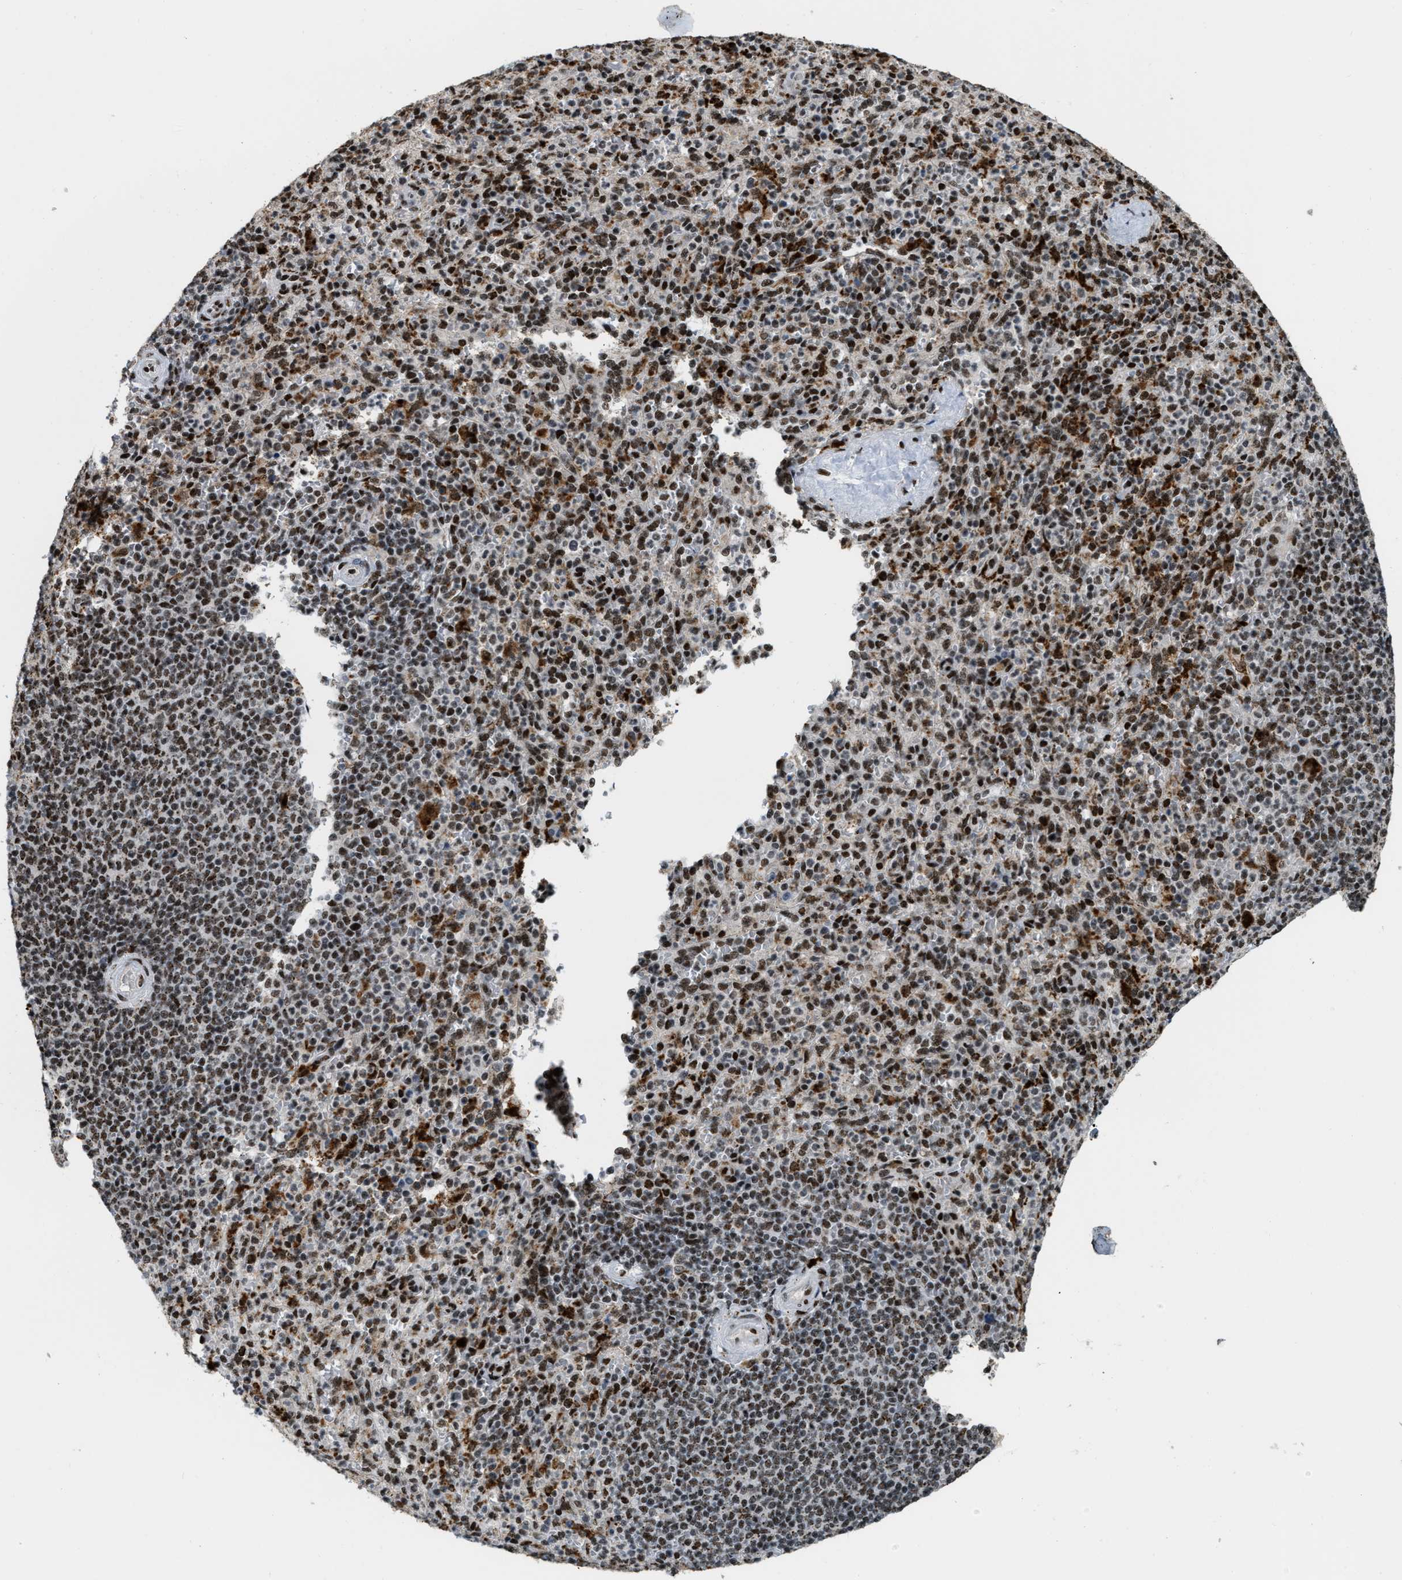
{"staining": {"intensity": "moderate", "quantity": ">75%", "location": "nuclear"}, "tissue": "spleen", "cell_type": "Cells in red pulp", "image_type": "normal", "snomed": [{"axis": "morphology", "description": "Normal tissue, NOS"}, {"axis": "topography", "description": "Spleen"}], "caption": "The photomicrograph shows a brown stain indicating the presence of a protein in the nuclear of cells in red pulp in spleen.", "gene": "NUMA1", "patient": {"sex": "male", "age": 36}}